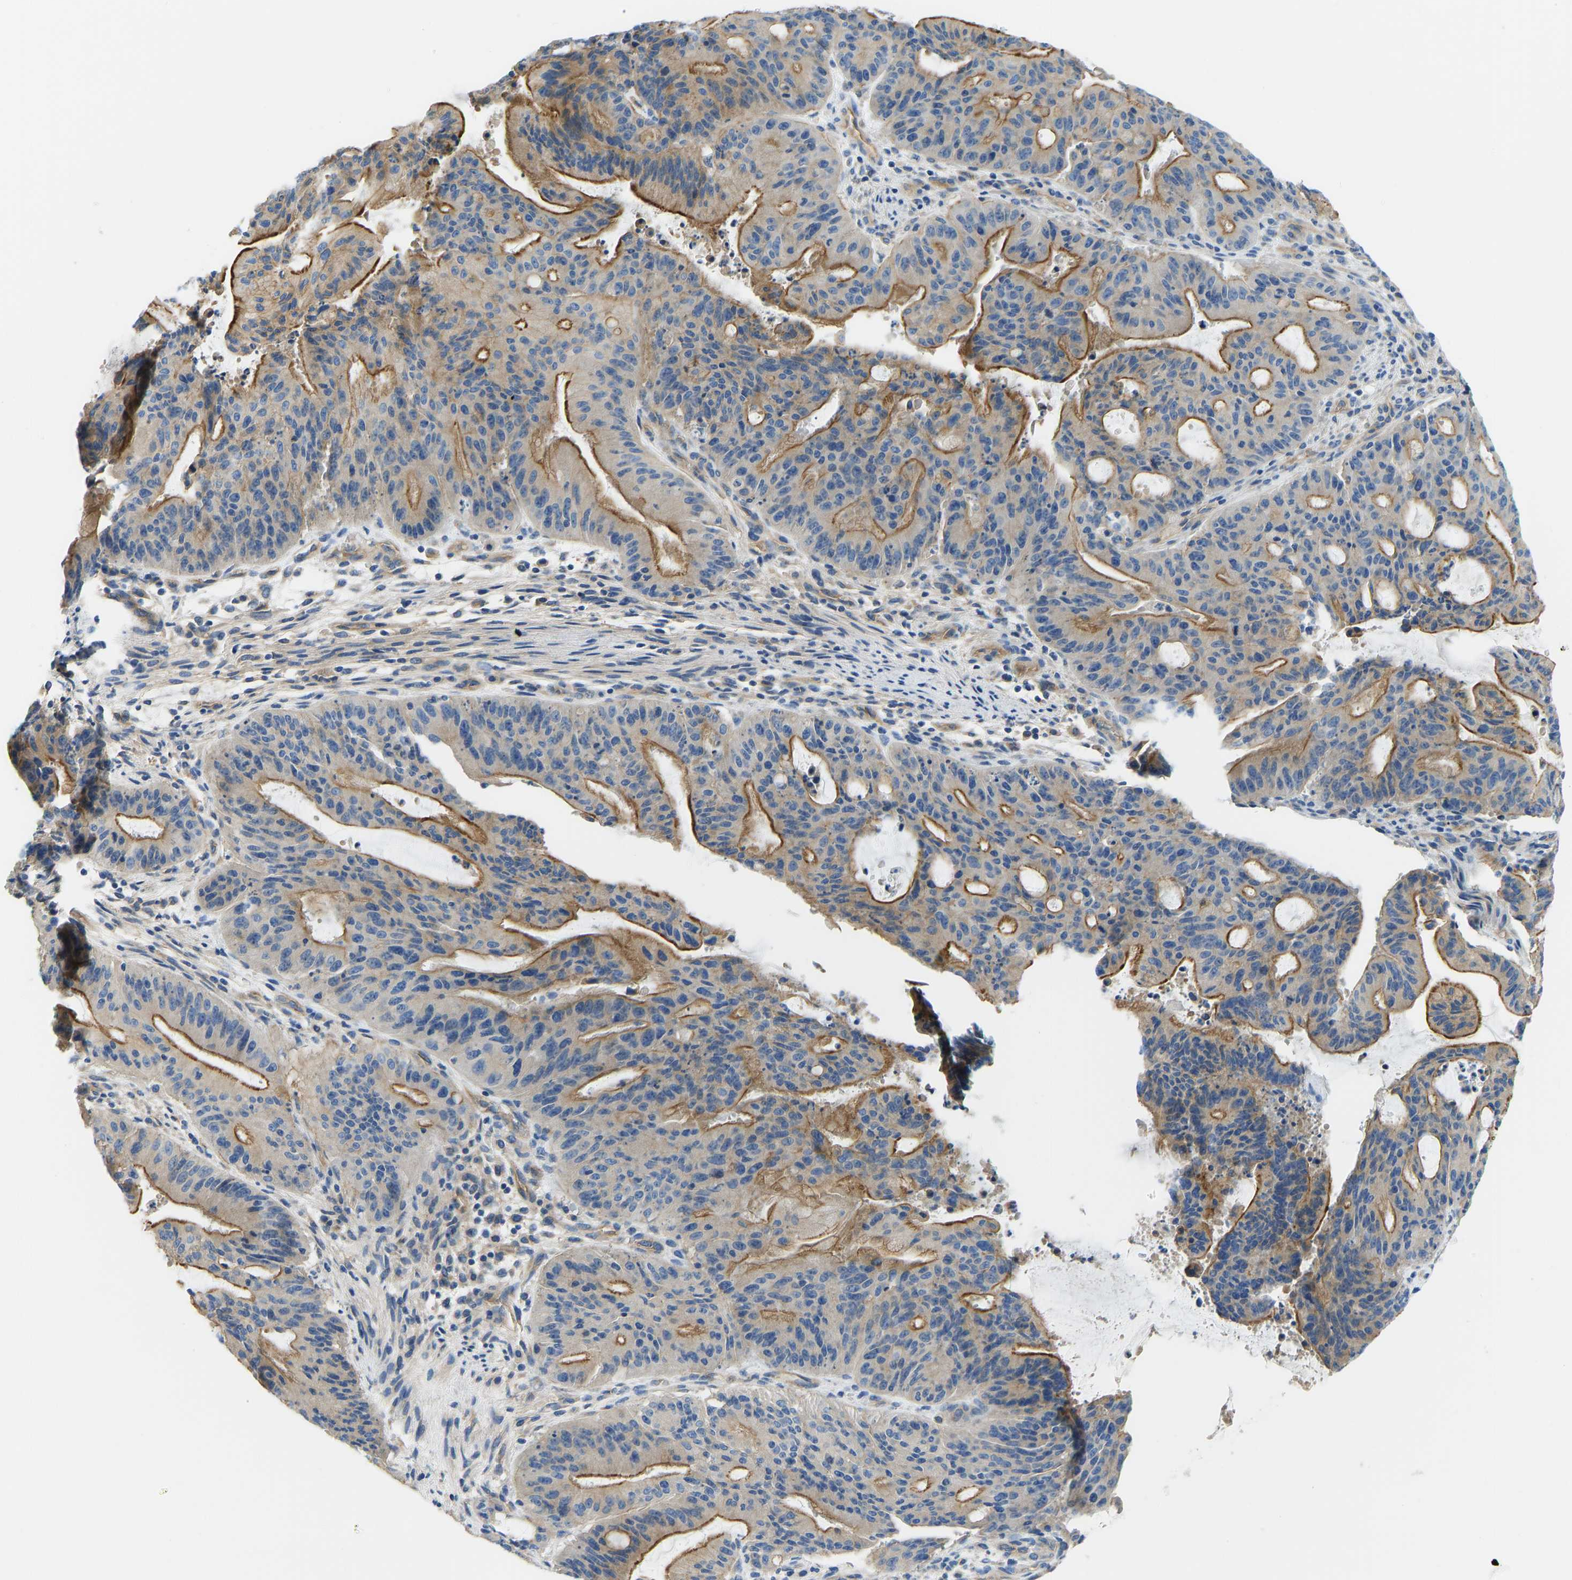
{"staining": {"intensity": "moderate", "quantity": "25%-75%", "location": "cytoplasmic/membranous"}, "tissue": "liver cancer", "cell_type": "Tumor cells", "image_type": "cancer", "snomed": [{"axis": "morphology", "description": "Normal tissue, NOS"}, {"axis": "morphology", "description": "Cholangiocarcinoma"}, {"axis": "topography", "description": "Liver"}, {"axis": "topography", "description": "Peripheral nerve tissue"}], "caption": "A medium amount of moderate cytoplasmic/membranous staining is present in approximately 25%-75% of tumor cells in cholangiocarcinoma (liver) tissue.", "gene": "CHAD", "patient": {"sex": "female", "age": 73}}